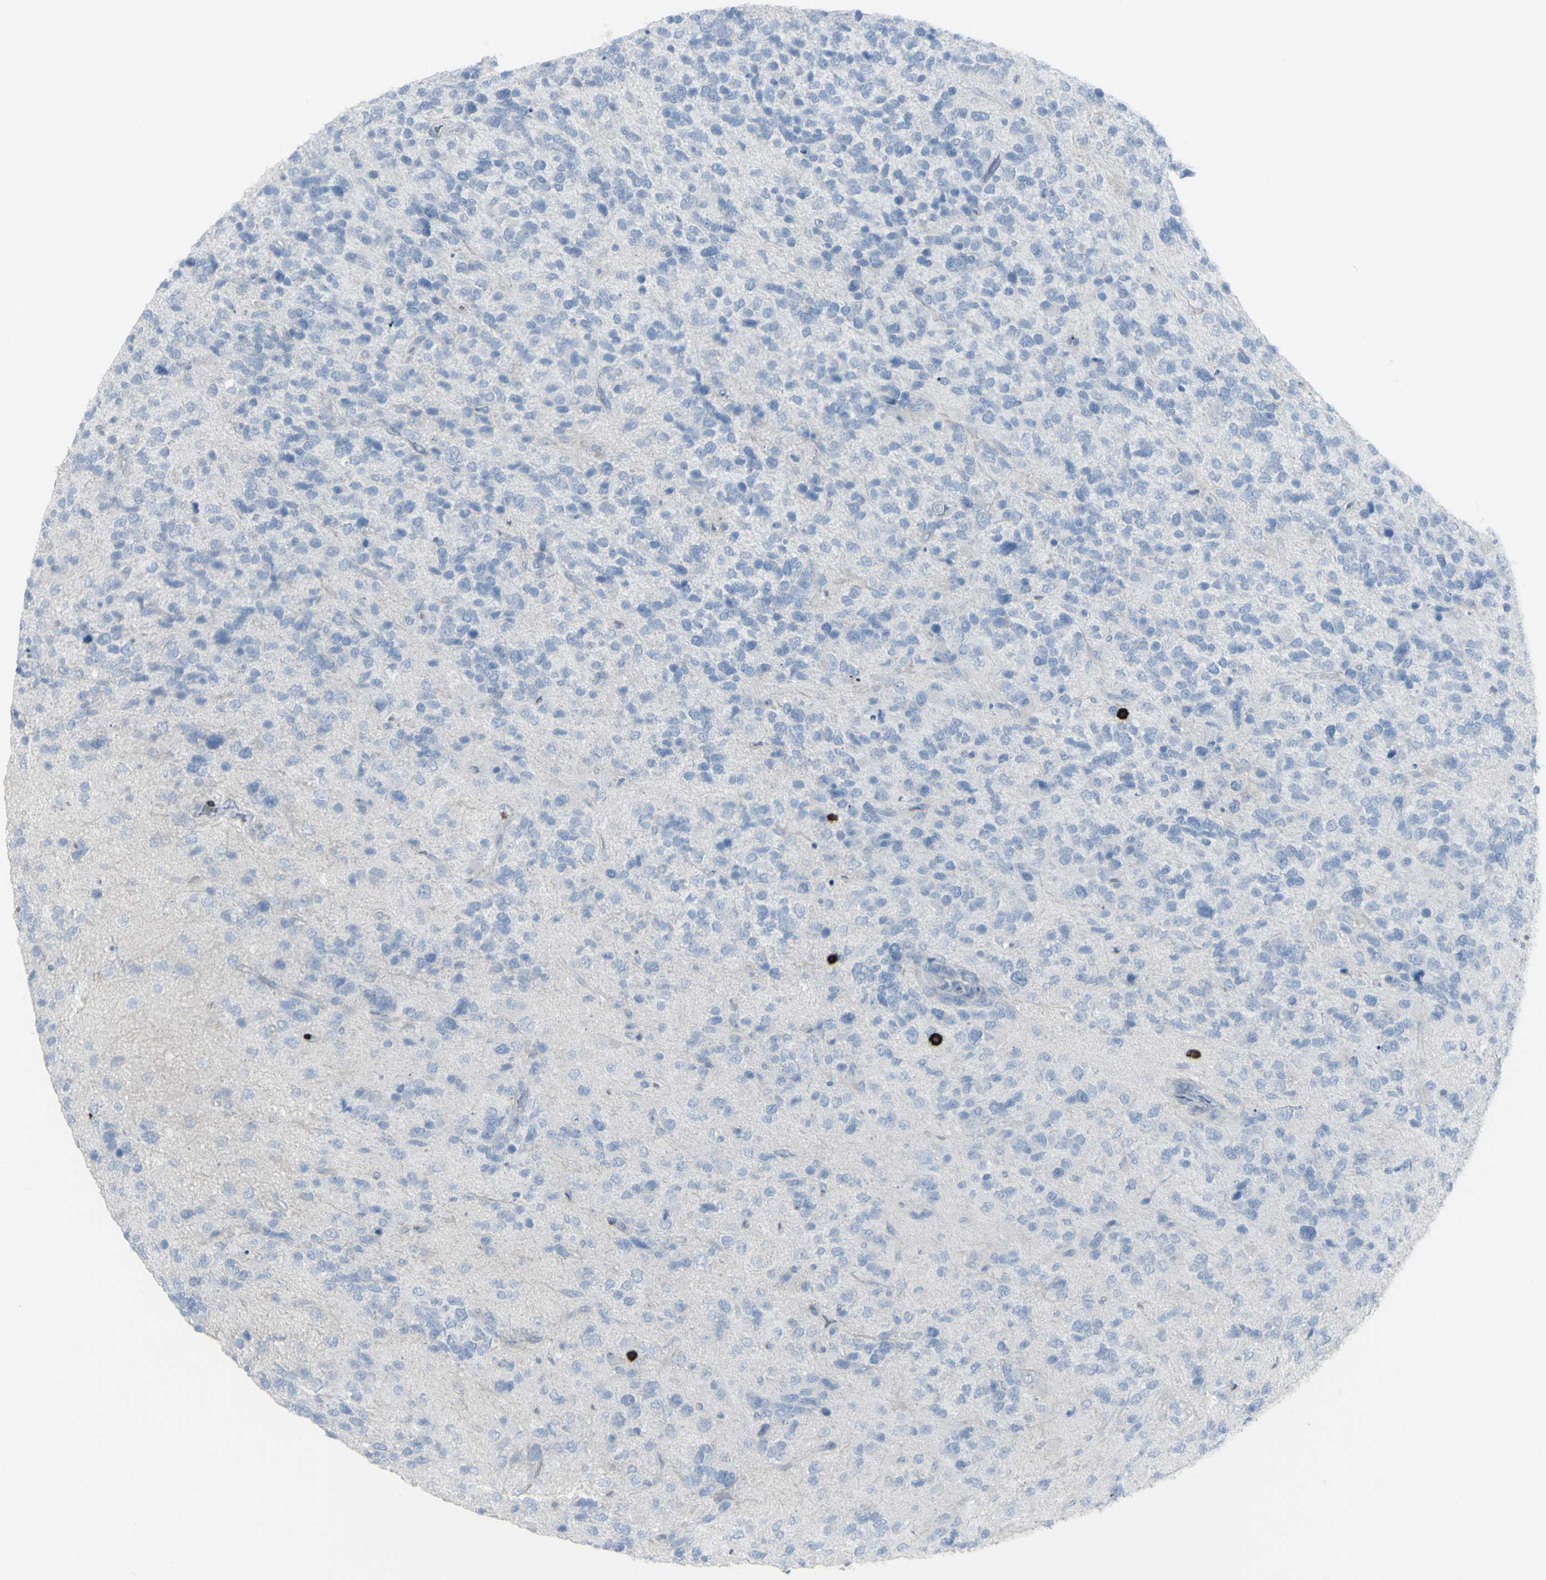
{"staining": {"intensity": "negative", "quantity": "none", "location": "none"}, "tissue": "glioma", "cell_type": "Tumor cells", "image_type": "cancer", "snomed": [{"axis": "morphology", "description": "Glioma, malignant, High grade"}, {"axis": "topography", "description": "Brain"}], "caption": "Malignant glioma (high-grade) was stained to show a protein in brown. There is no significant staining in tumor cells.", "gene": "CD247", "patient": {"sex": "female", "age": 58}}